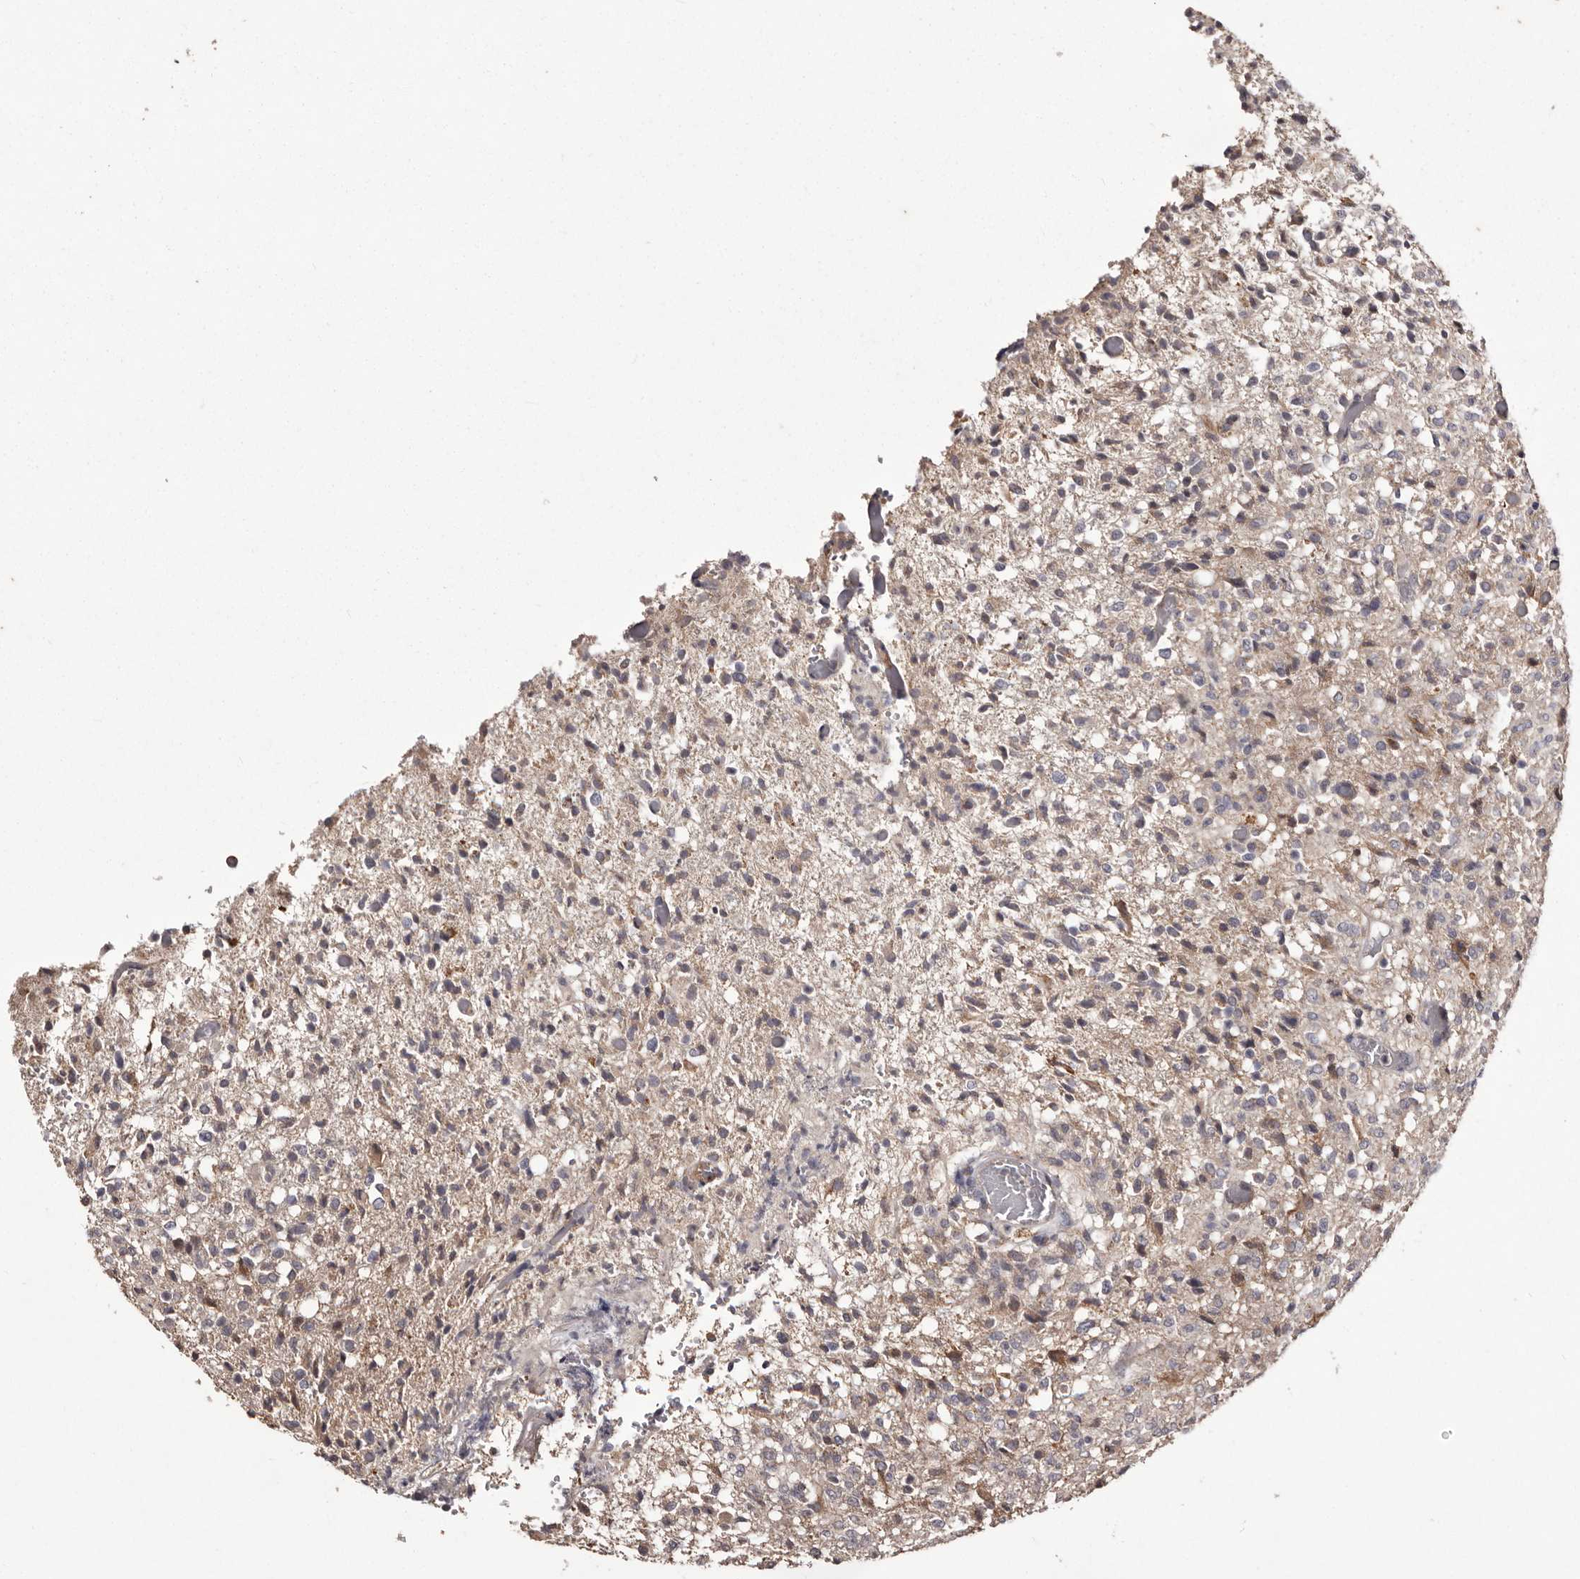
{"staining": {"intensity": "weak", "quantity": "25%-75%", "location": "cytoplasmic/membranous"}, "tissue": "glioma", "cell_type": "Tumor cells", "image_type": "cancer", "snomed": [{"axis": "morphology", "description": "Glioma, malignant, High grade"}, {"axis": "topography", "description": "Brain"}], "caption": "Brown immunohistochemical staining in high-grade glioma (malignant) reveals weak cytoplasmic/membranous staining in approximately 25%-75% of tumor cells.", "gene": "CYP1B1", "patient": {"sex": "female", "age": 57}}